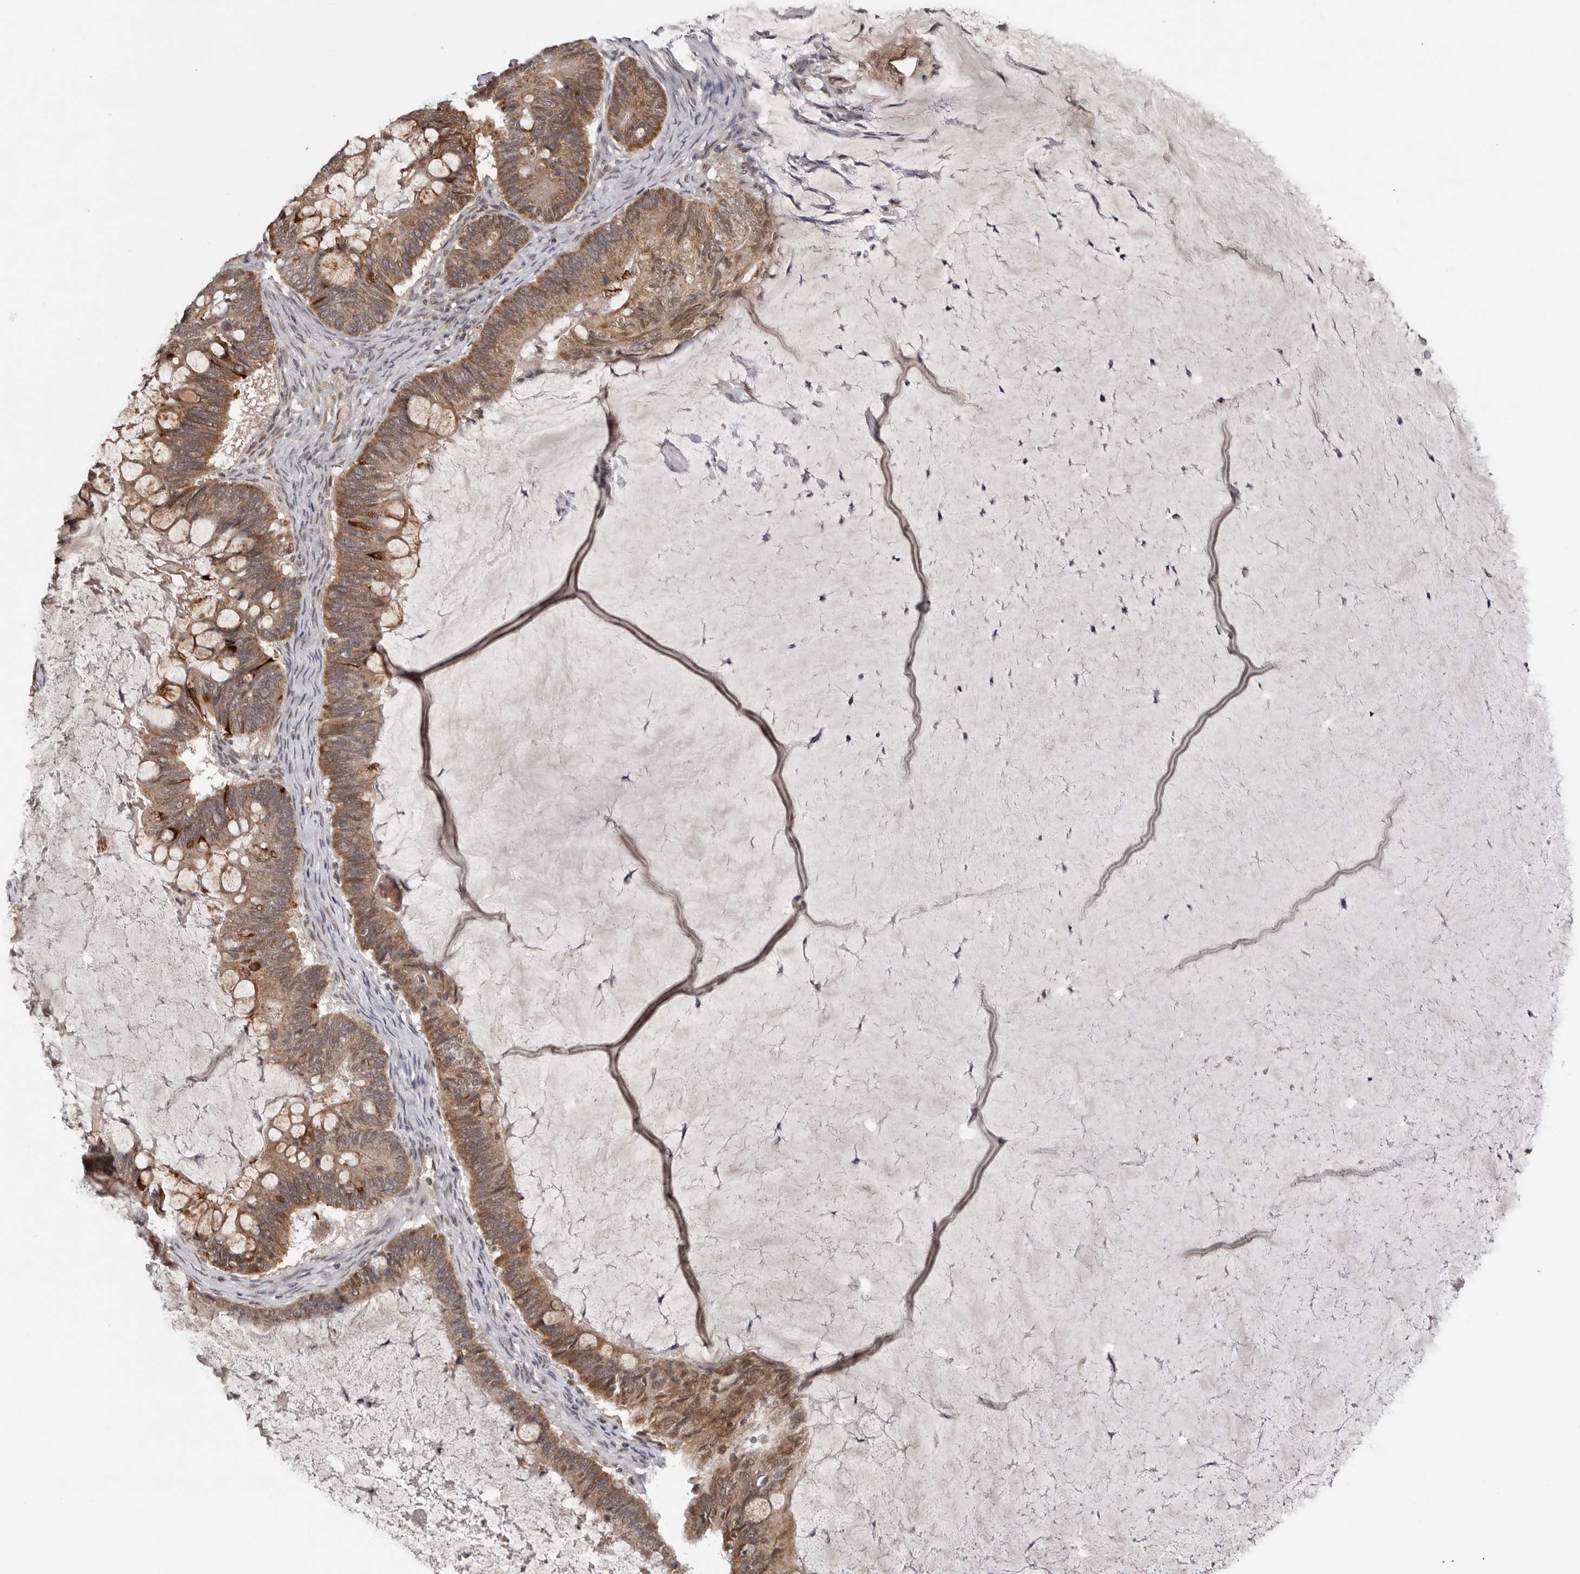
{"staining": {"intensity": "moderate", "quantity": ">75%", "location": "cytoplasmic/membranous"}, "tissue": "ovarian cancer", "cell_type": "Tumor cells", "image_type": "cancer", "snomed": [{"axis": "morphology", "description": "Cystadenocarcinoma, mucinous, NOS"}, {"axis": "topography", "description": "Ovary"}], "caption": "Protein expression analysis of human ovarian mucinous cystadenocarcinoma reveals moderate cytoplasmic/membranous staining in approximately >75% of tumor cells.", "gene": "MOGAT2", "patient": {"sex": "female", "age": 61}}